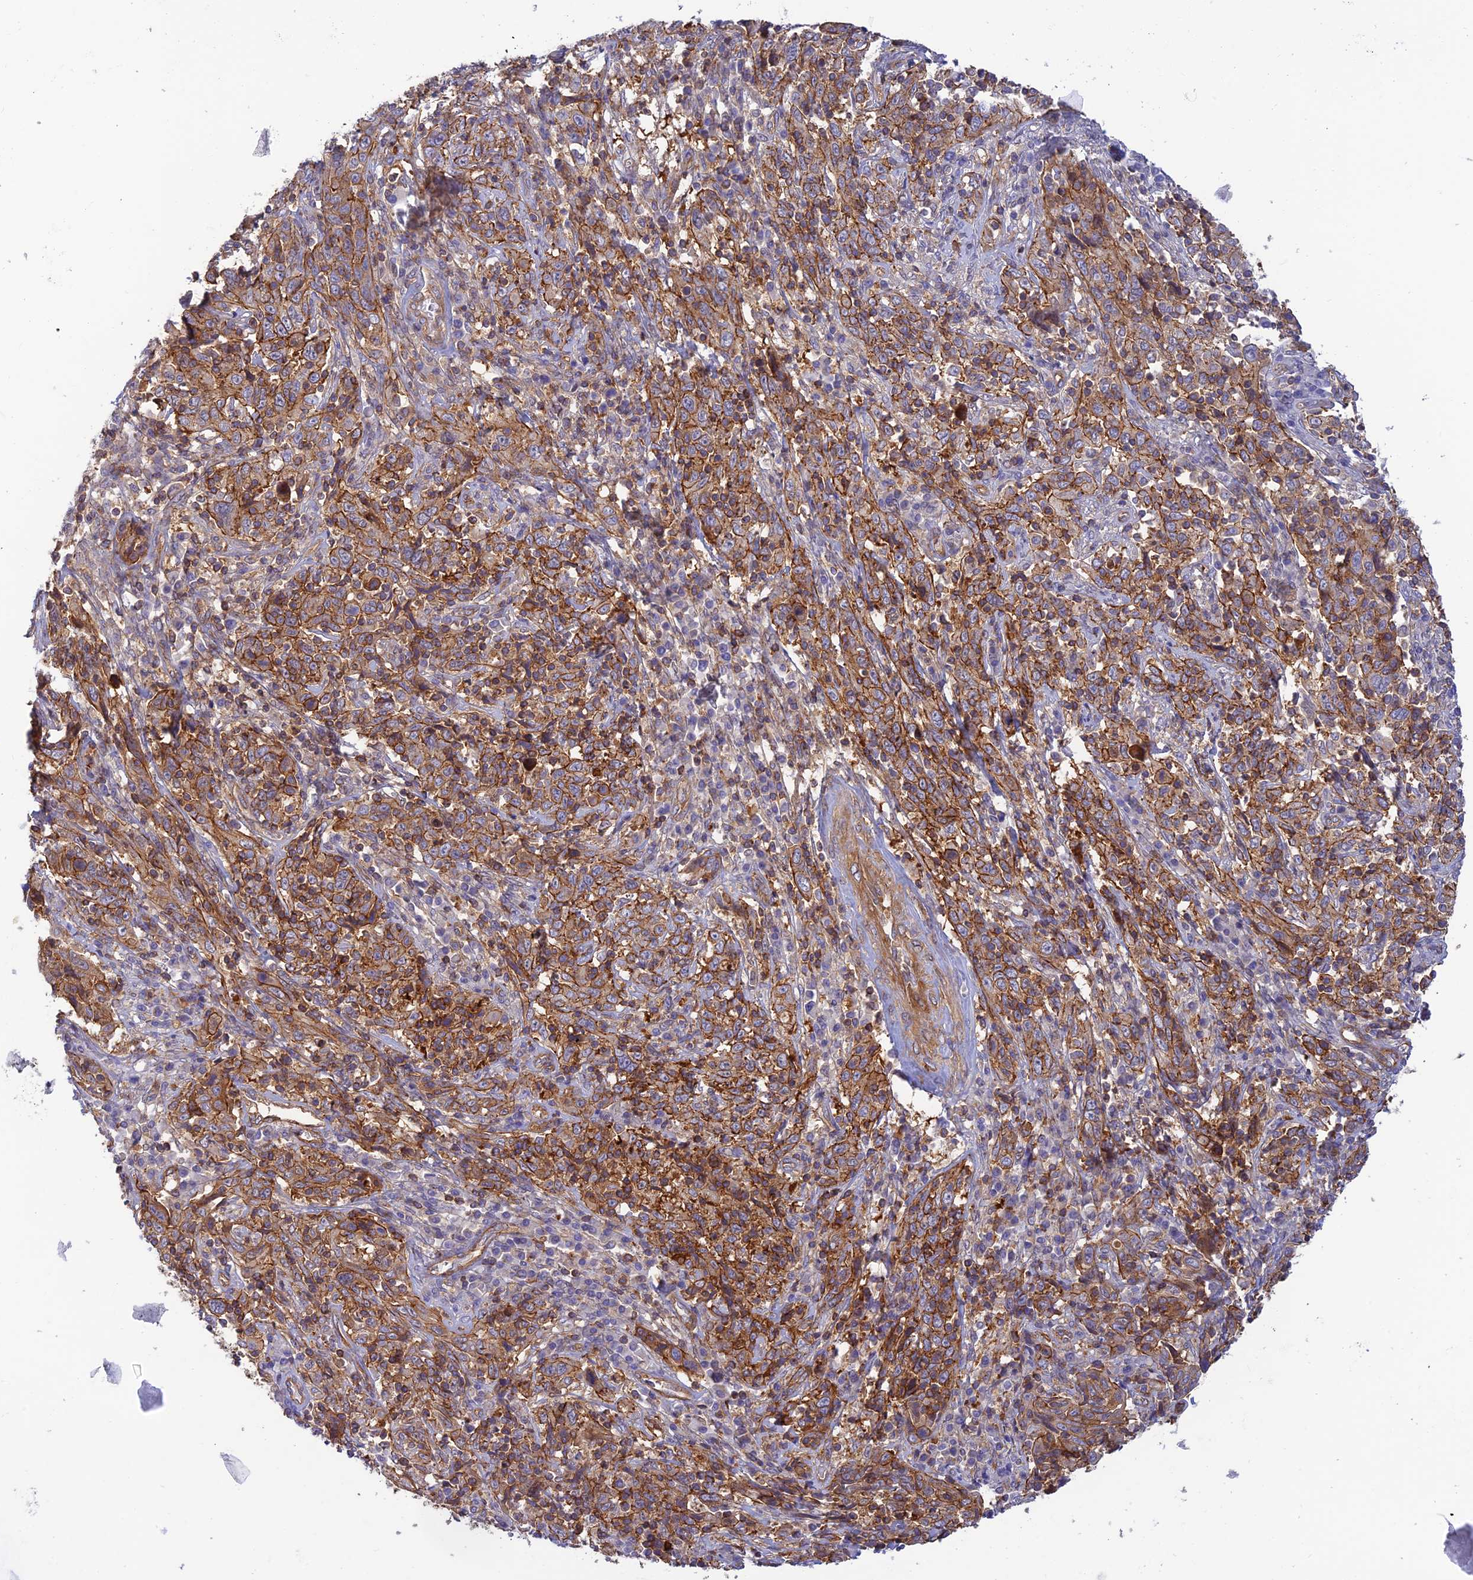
{"staining": {"intensity": "moderate", "quantity": ">75%", "location": "cytoplasmic/membranous"}, "tissue": "cervical cancer", "cell_type": "Tumor cells", "image_type": "cancer", "snomed": [{"axis": "morphology", "description": "Squamous cell carcinoma, NOS"}, {"axis": "topography", "description": "Cervix"}], "caption": "Protein staining of cervical cancer (squamous cell carcinoma) tissue demonstrates moderate cytoplasmic/membranous positivity in approximately >75% of tumor cells.", "gene": "PPP1R12C", "patient": {"sex": "female", "age": 46}}